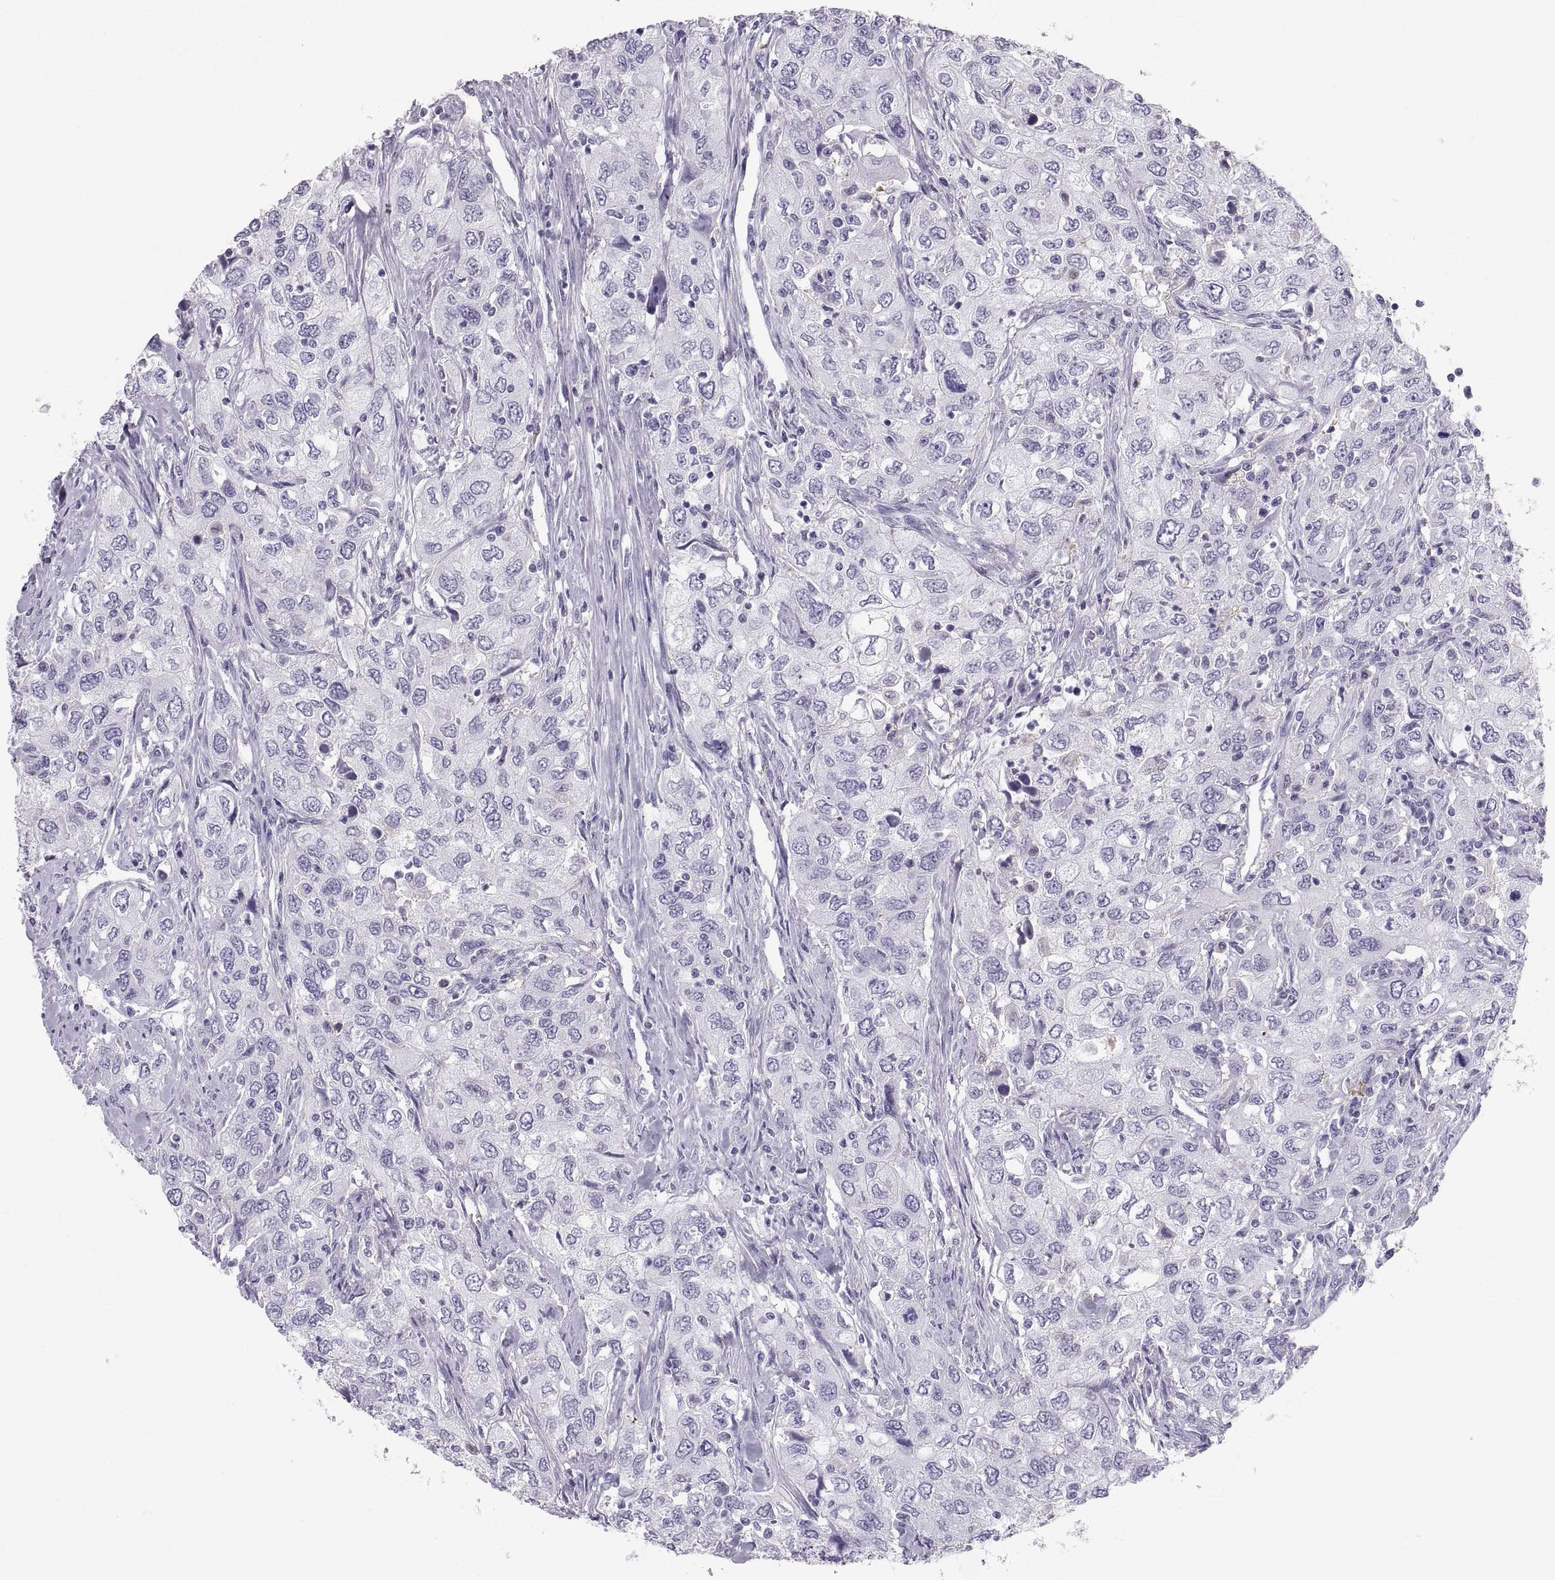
{"staining": {"intensity": "negative", "quantity": "none", "location": "none"}, "tissue": "urothelial cancer", "cell_type": "Tumor cells", "image_type": "cancer", "snomed": [{"axis": "morphology", "description": "Urothelial carcinoma, High grade"}, {"axis": "topography", "description": "Urinary bladder"}], "caption": "DAB immunohistochemical staining of urothelial cancer shows no significant staining in tumor cells.", "gene": "SLC22A6", "patient": {"sex": "male", "age": 76}}